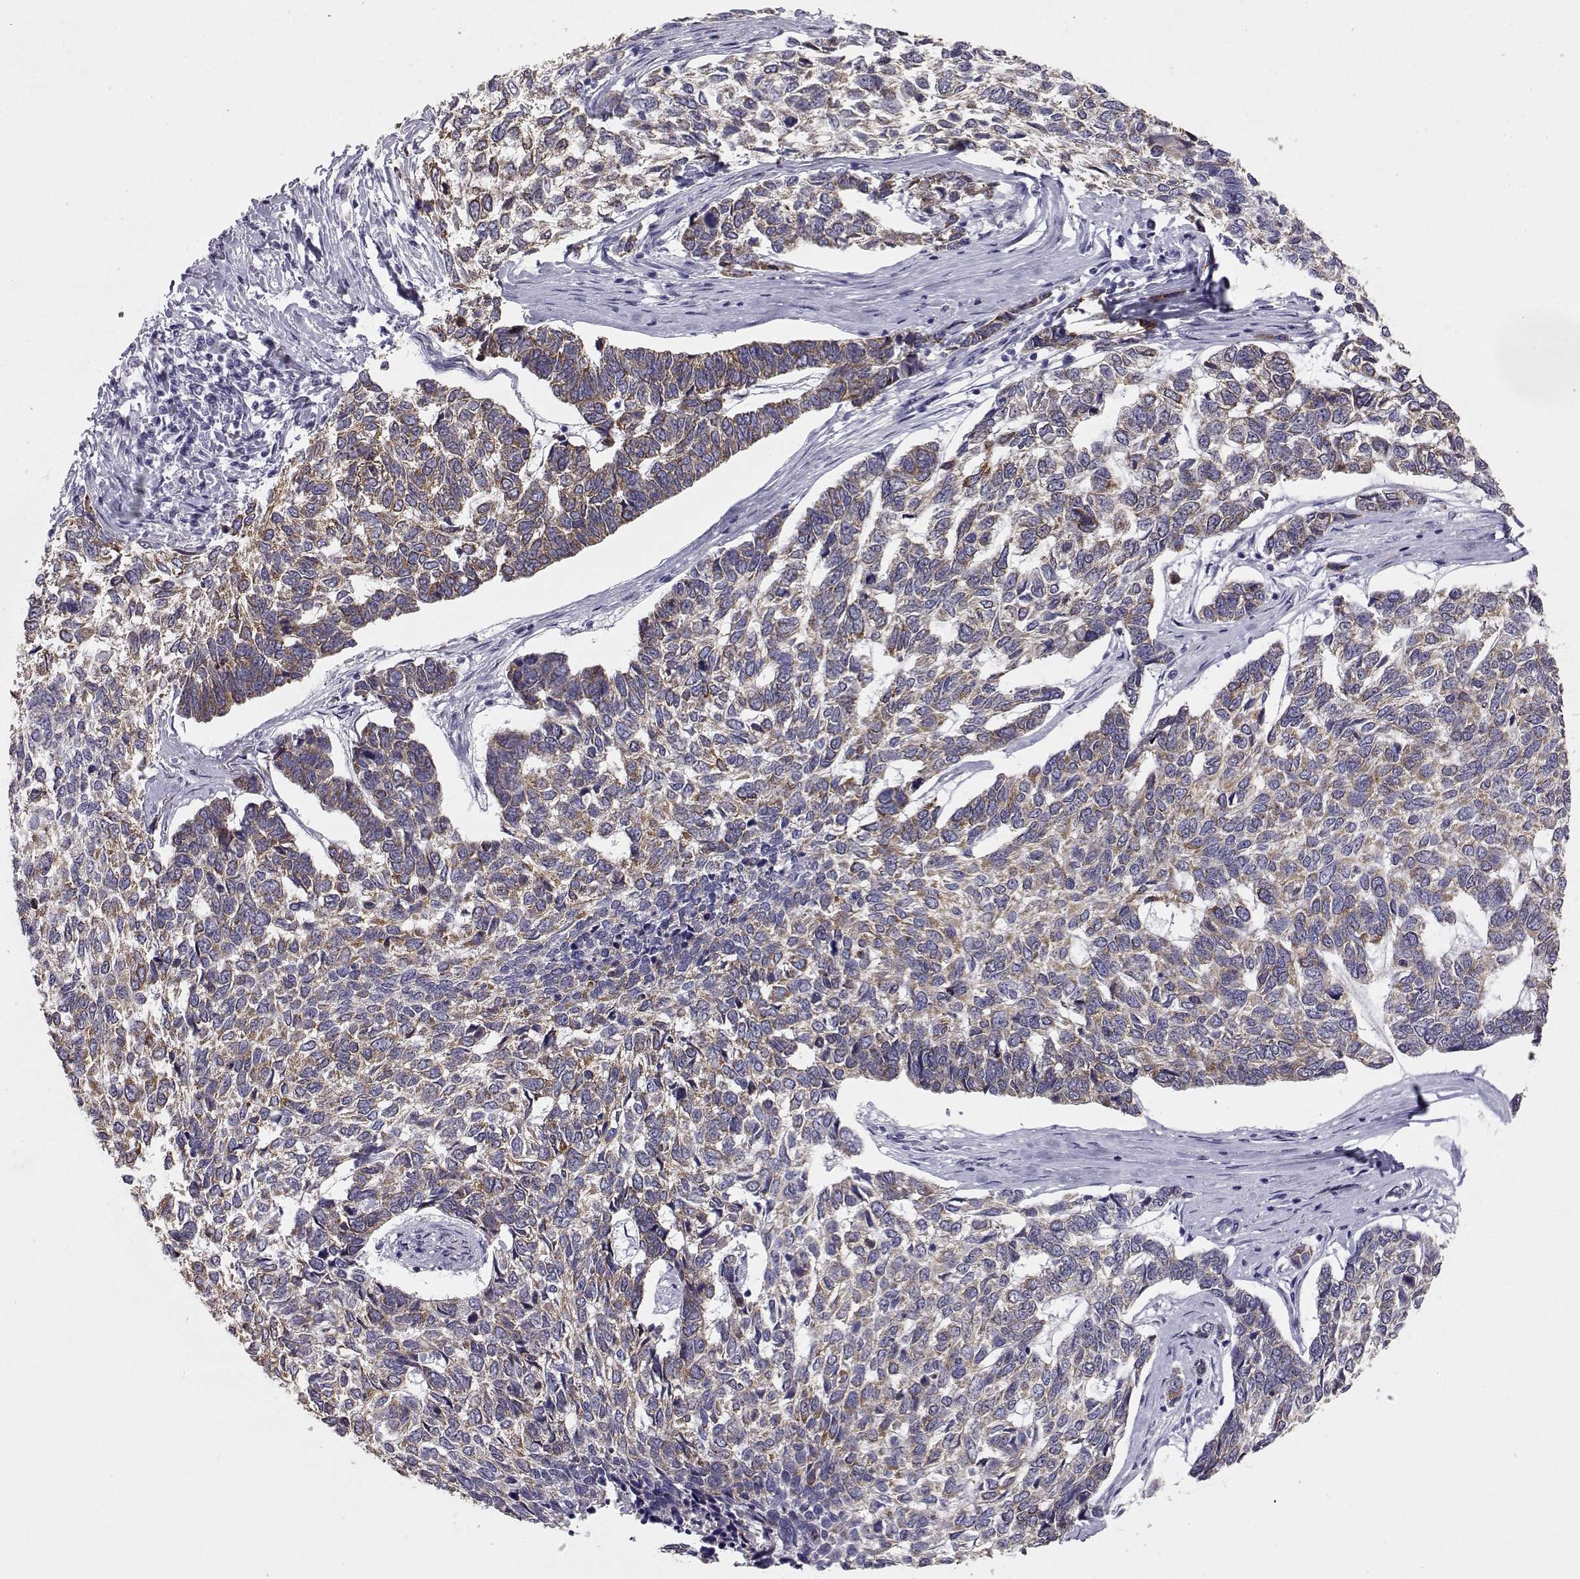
{"staining": {"intensity": "moderate", "quantity": ">75%", "location": "cytoplasmic/membranous"}, "tissue": "skin cancer", "cell_type": "Tumor cells", "image_type": "cancer", "snomed": [{"axis": "morphology", "description": "Basal cell carcinoma"}, {"axis": "topography", "description": "Skin"}], "caption": "A brown stain highlights moderate cytoplasmic/membranous positivity of a protein in human skin basal cell carcinoma tumor cells.", "gene": "LAMB3", "patient": {"sex": "female", "age": 65}}